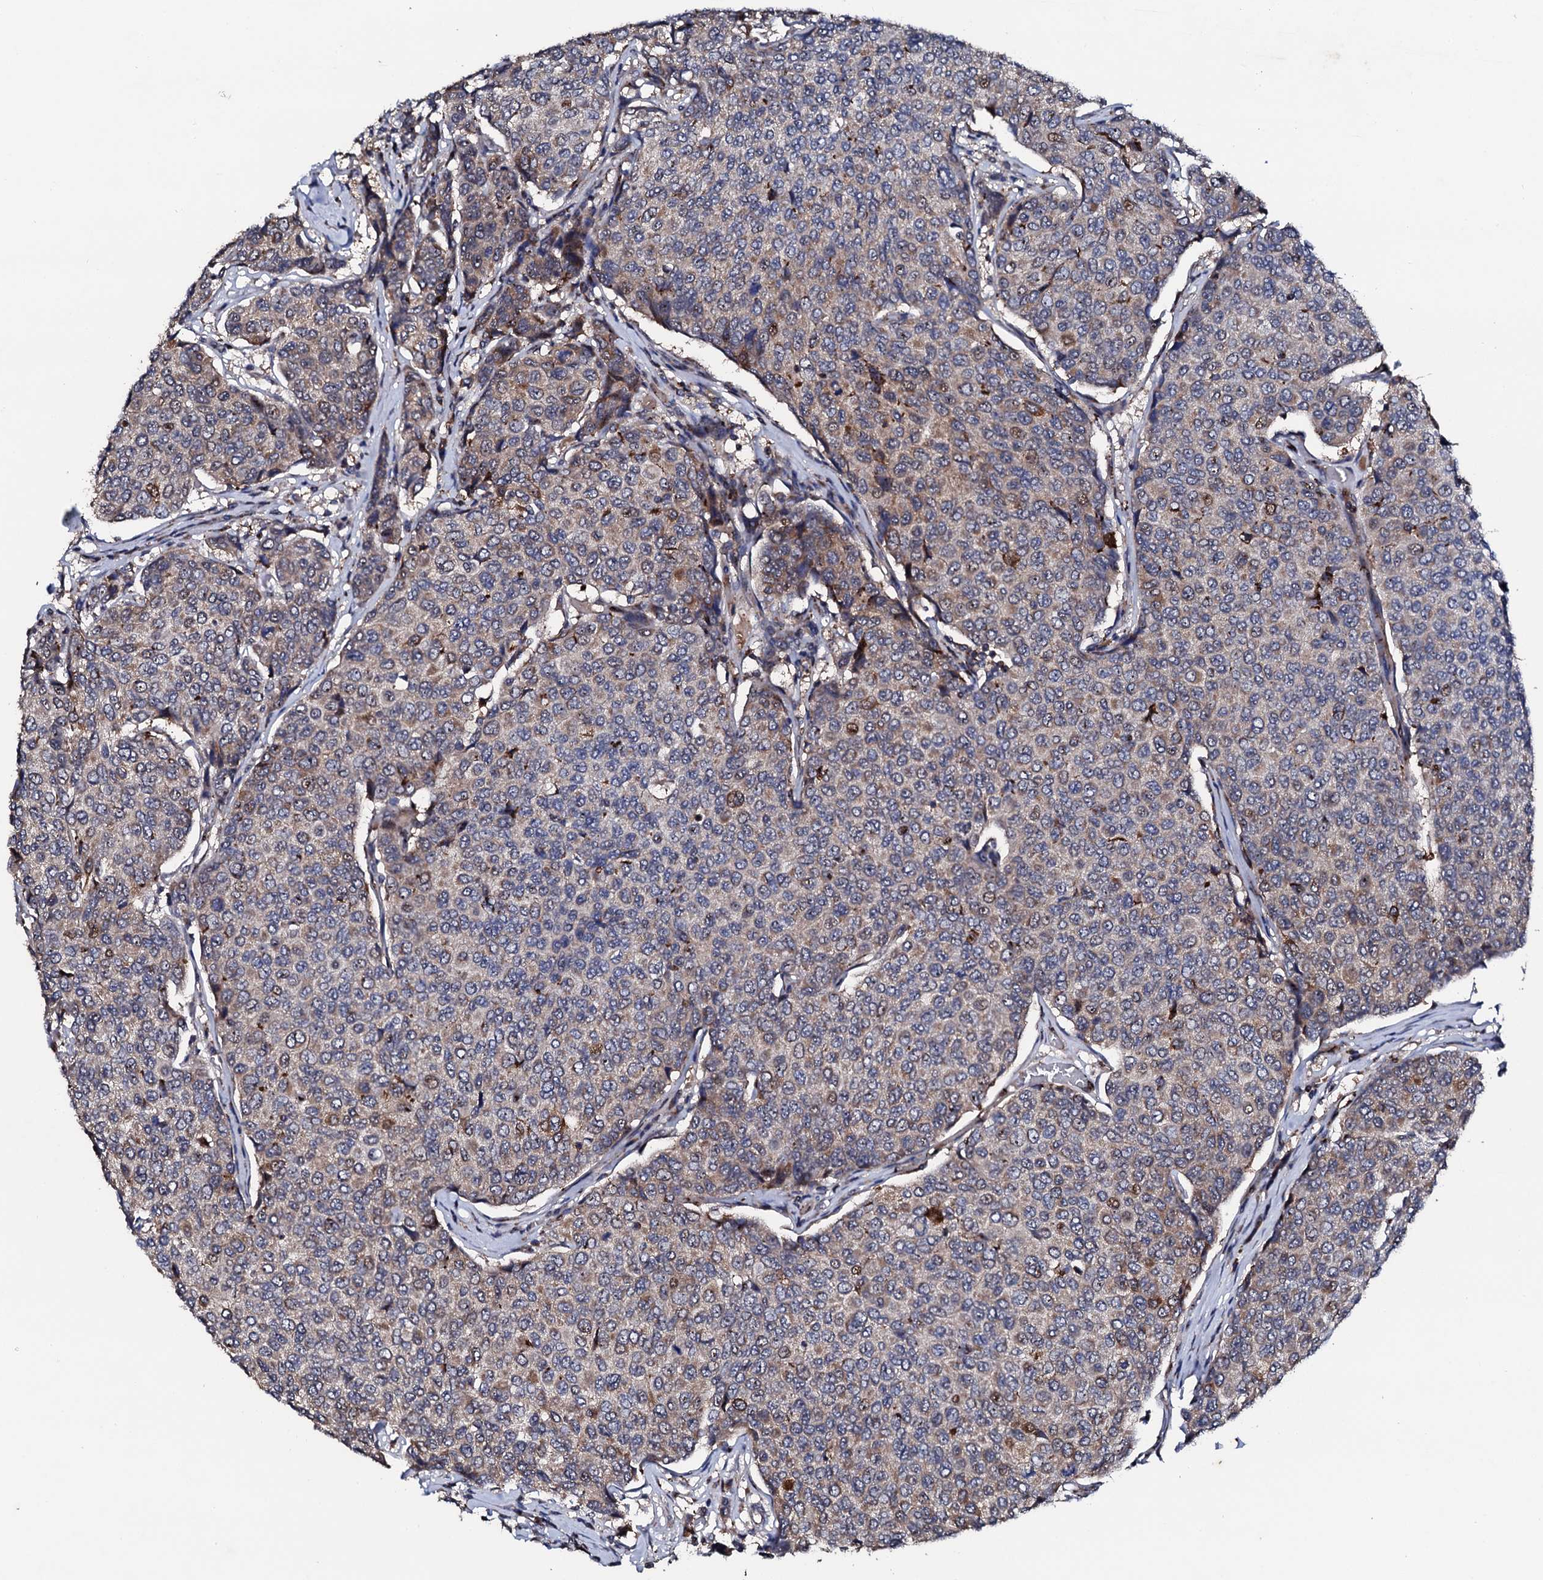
{"staining": {"intensity": "moderate", "quantity": "<25%", "location": "cytoplasmic/membranous"}, "tissue": "breast cancer", "cell_type": "Tumor cells", "image_type": "cancer", "snomed": [{"axis": "morphology", "description": "Duct carcinoma"}, {"axis": "topography", "description": "Breast"}], "caption": "Immunohistochemistry image of breast cancer stained for a protein (brown), which displays low levels of moderate cytoplasmic/membranous staining in approximately <25% of tumor cells.", "gene": "GTPBP4", "patient": {"sex": "female", "age": 55}}